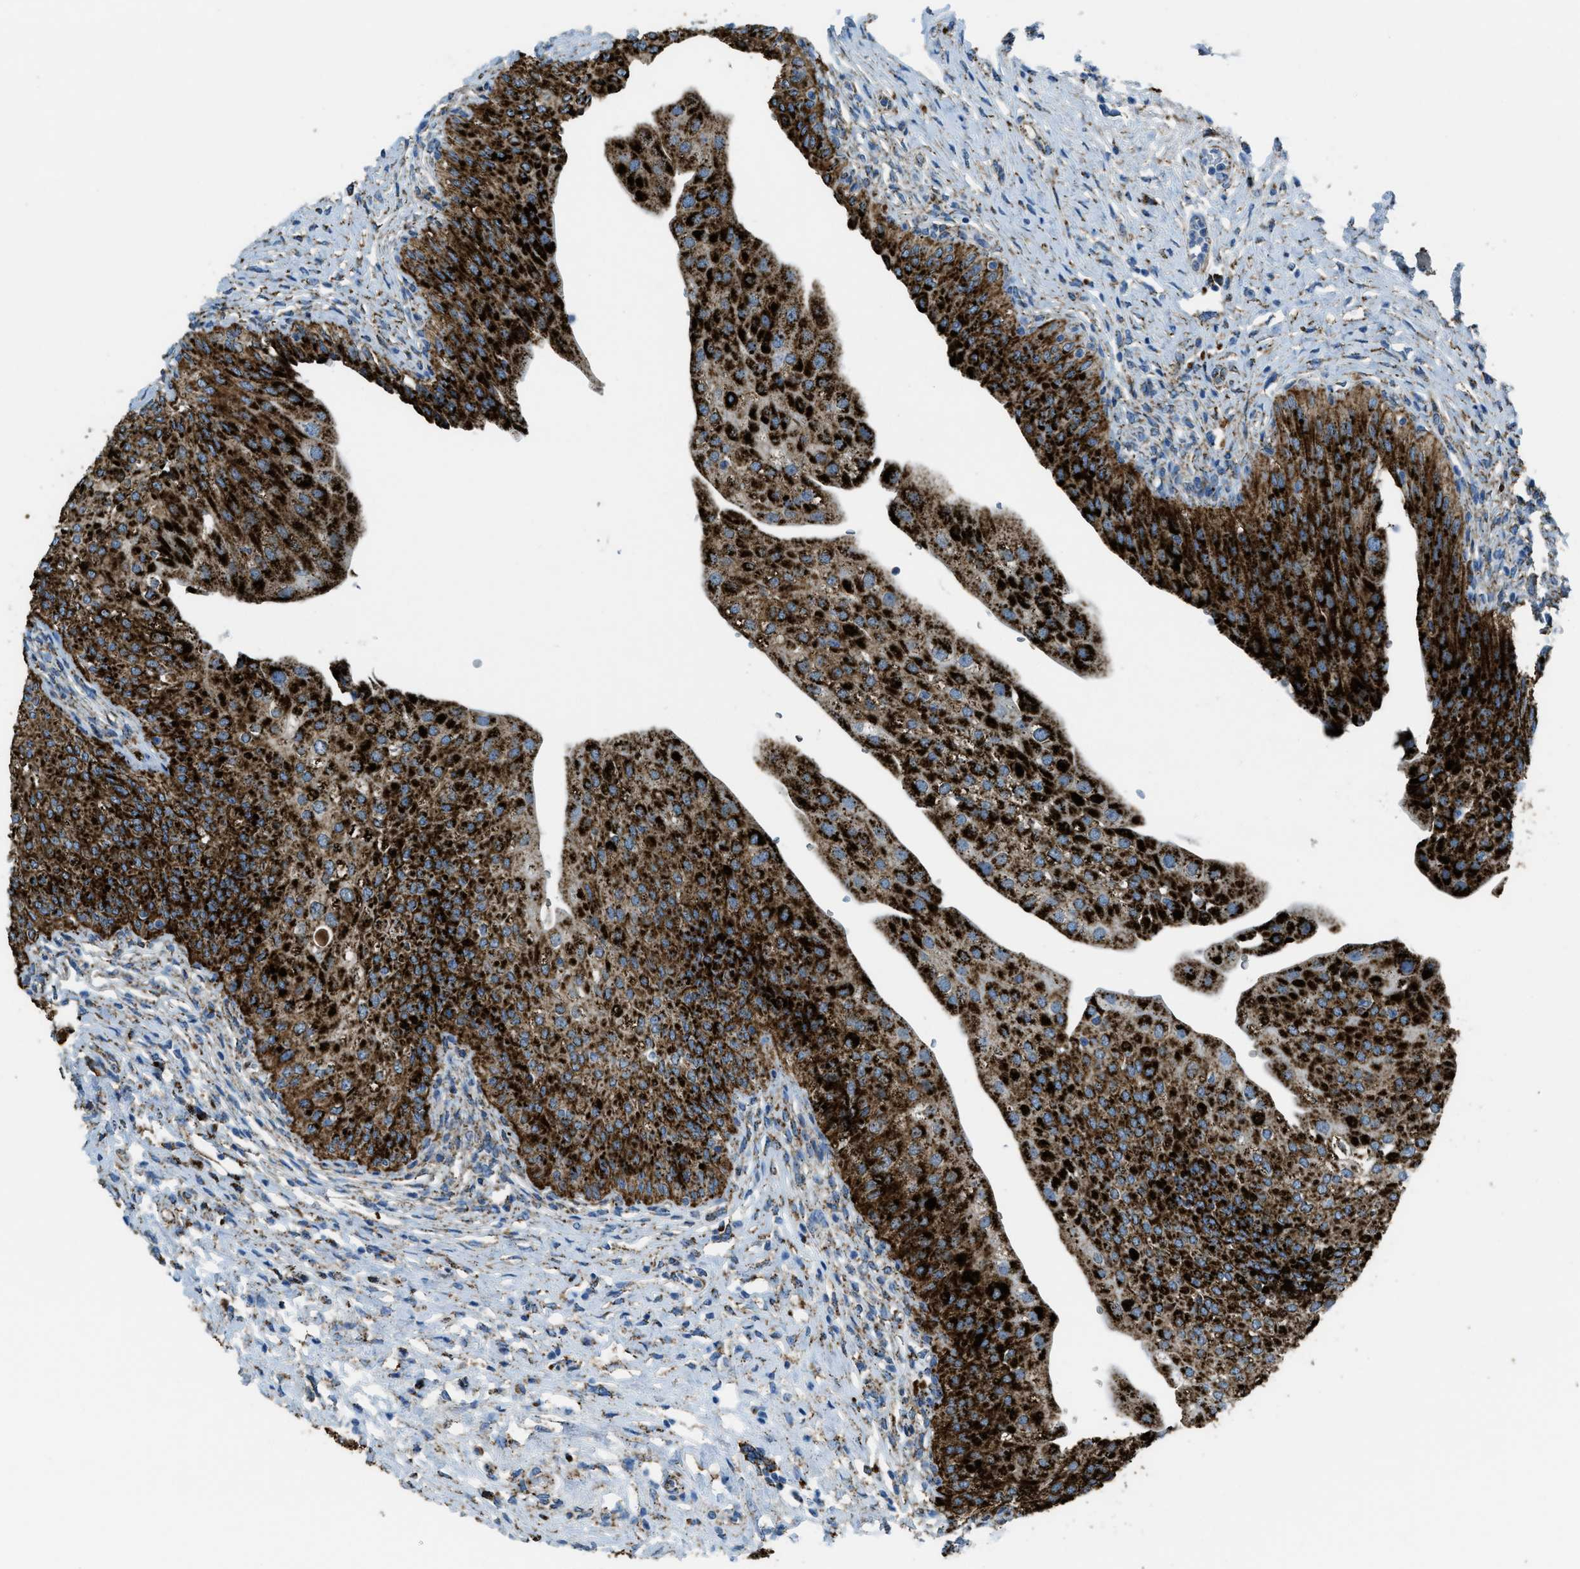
{"staining": {"intensity": "strong", "quantity": ">75%", "location": "cytoplasmic/membranous"}, "tissue": "urinary bladder", "cell_type": "Urothelial cells", "image_type": "normal", "snomed": [{"axis": "morphology", "description": "Normal tissue, NOS"}, {"axis": "topography", "description": "Urinary bladder"}], "caption": "The immunohistochemical stain shows strong cytoplasmic/membranous staining in urothelial cells of normal urinary bladder. The staining is performed using DAB brown chromogen to label protein expression. The nuclei are counter-stained blue using hematoxylin.", "gene": "SCARB2", "patient": {"sex": "male", "age": 46}}